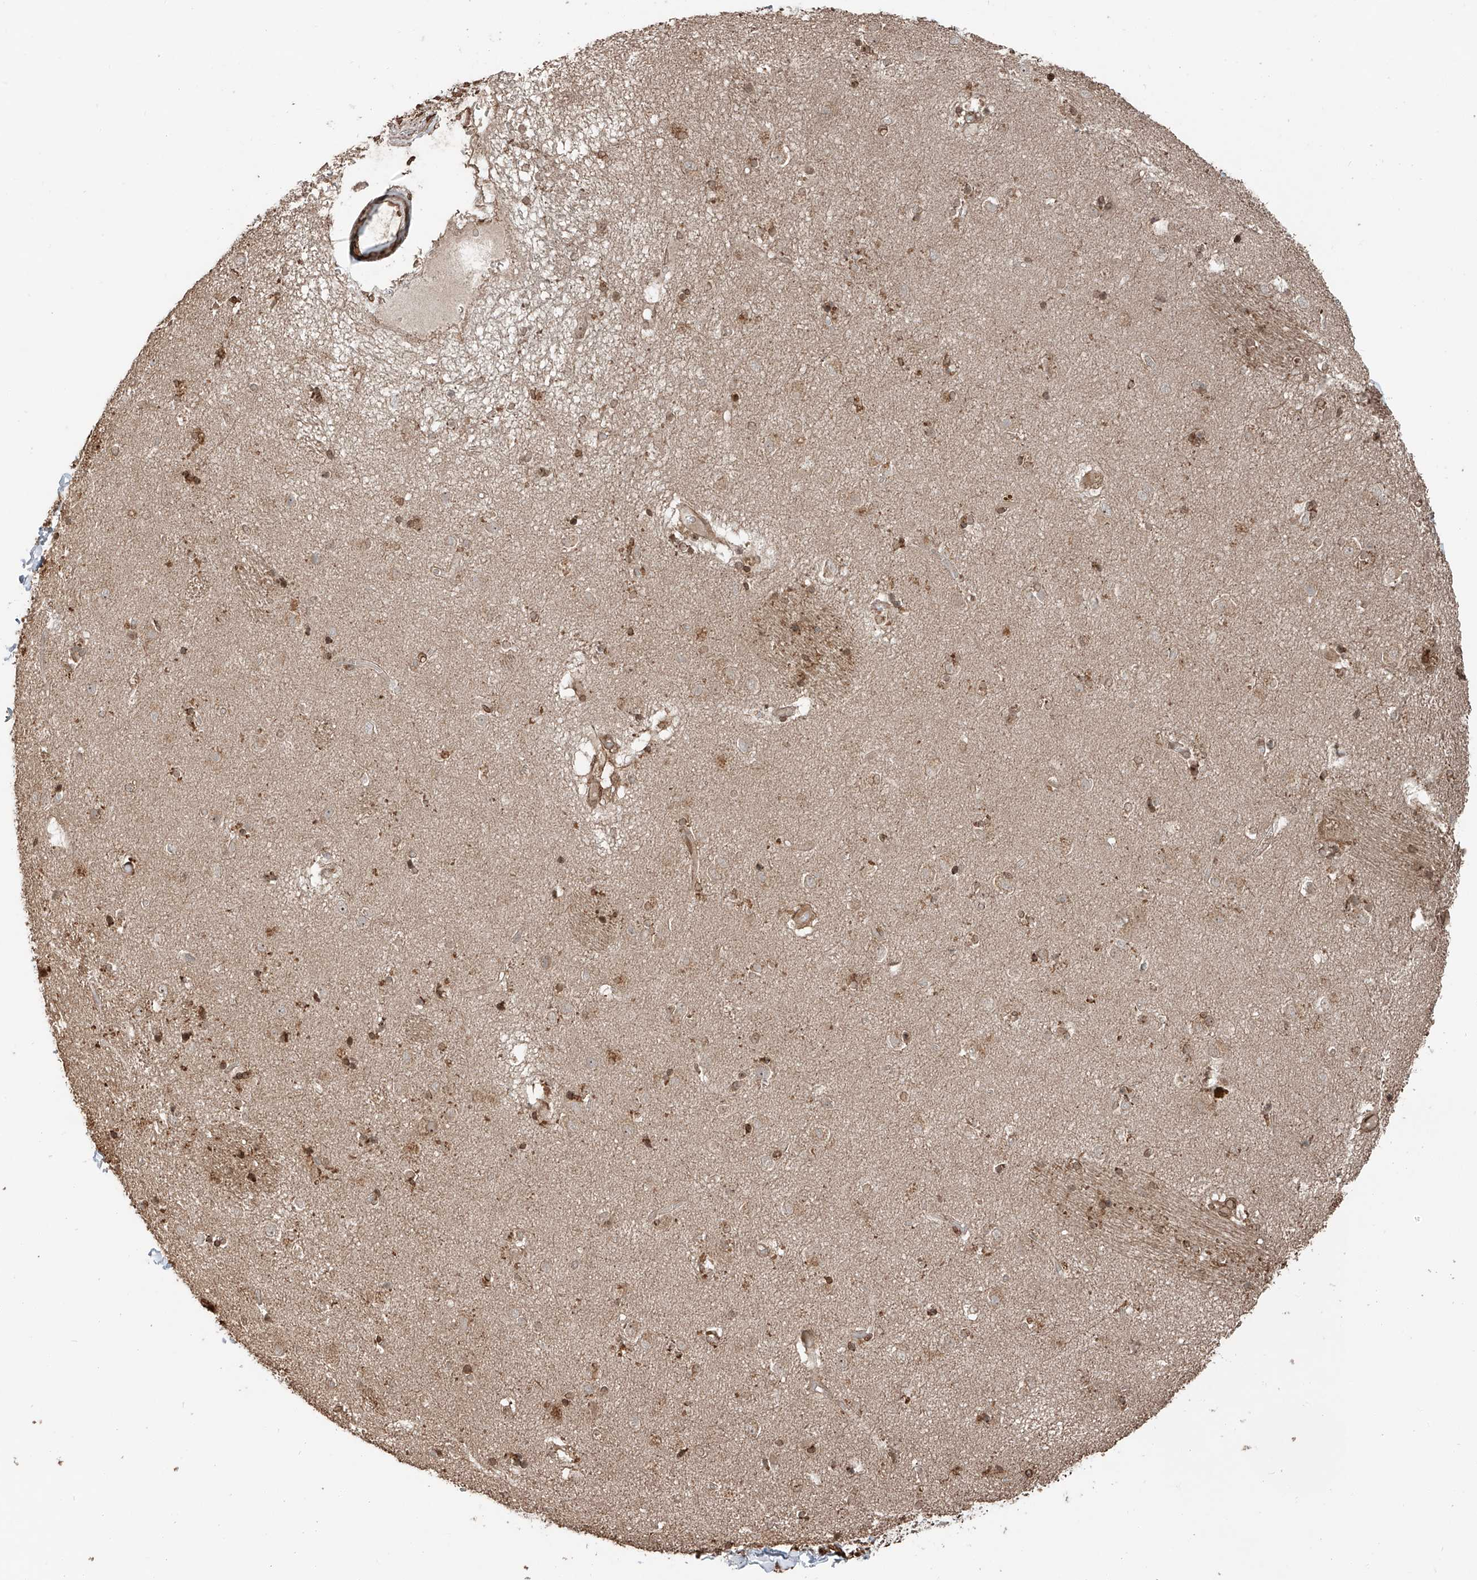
{"staining": {"intensity": "moderate", "quantity": "25%-75%", "location": "cytoplasmic/membranous,nuclear"}, "tissue": "caudate", "cell_type": "Glial cells", "image_type": "normal", "snomed": [{"axis": "morphology", "description": "Normal tissue, NOS"}, {"axis": "topography", "description": "Lateral ventricle wall"}], "caption": "Immunohistochemistry (IHC) (DAB (3,3'-diaminobenzidine)) staining of normal caudate exhibits moderate cytoplasmic/membranous,nuclear protein expression in about 25%-75% of glial cells.", "gene": "CEP162", "patient": {"sex": "male", "age": 70}}